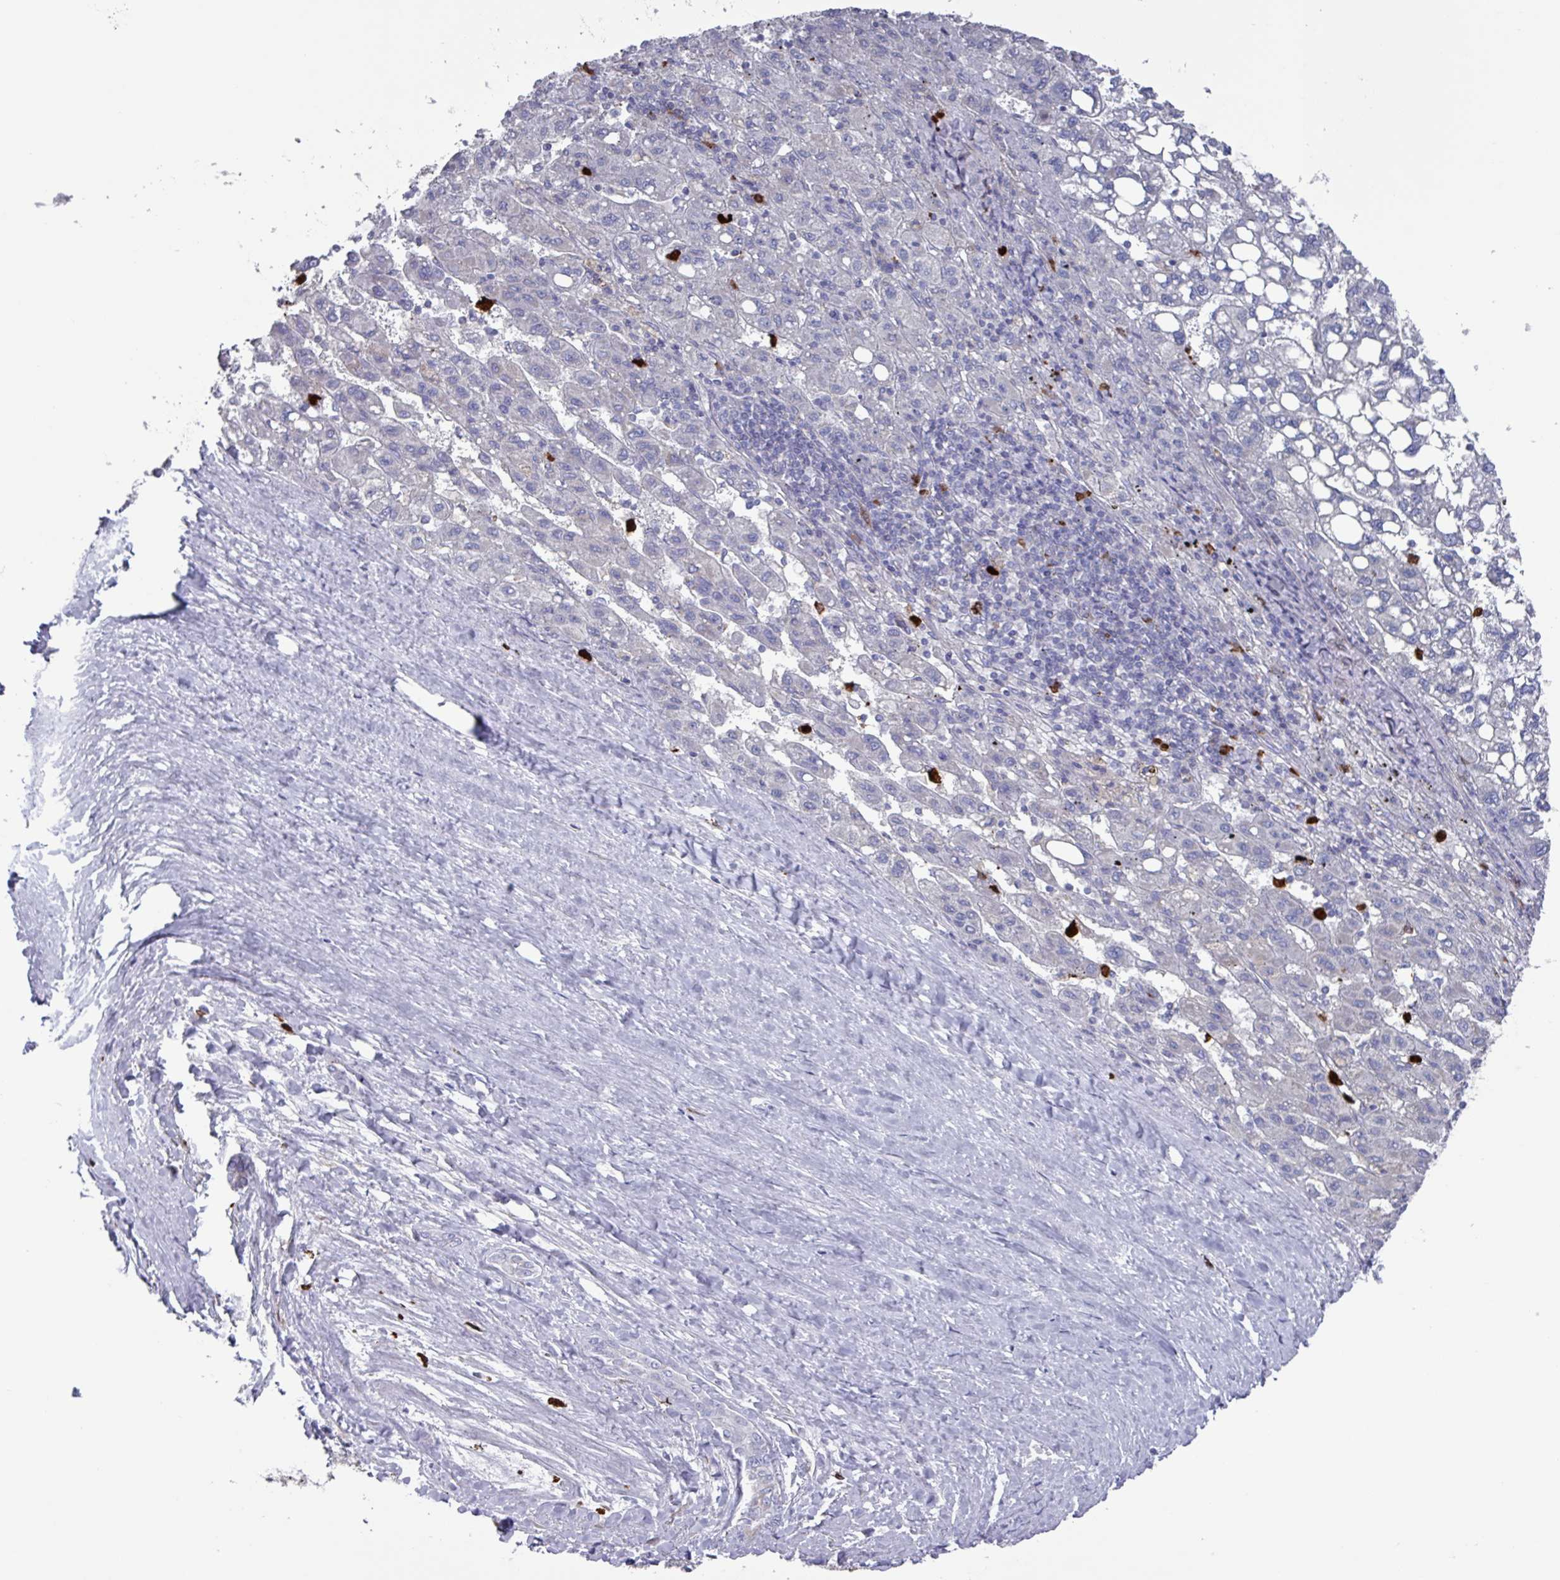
{"staining": {"intensity": "negative", "quantity": "none", "location": "none"}, "tissue": "liver cancer", "cell_type": "Tumor cells", "image_type": "cancer", "snomed": [{"axis": "morphology", "description": "Carcinoma, Hepatocellular, NOS"}, {"axis": "topography", "description": "Liver"}], "caption": "Tumor cells show no significant protein staining in liver hepatocellular carcinoma. Nuclei are stained in blue.", "gene": "UQCC2", "patient": {"sex": "female", "age": 82}}